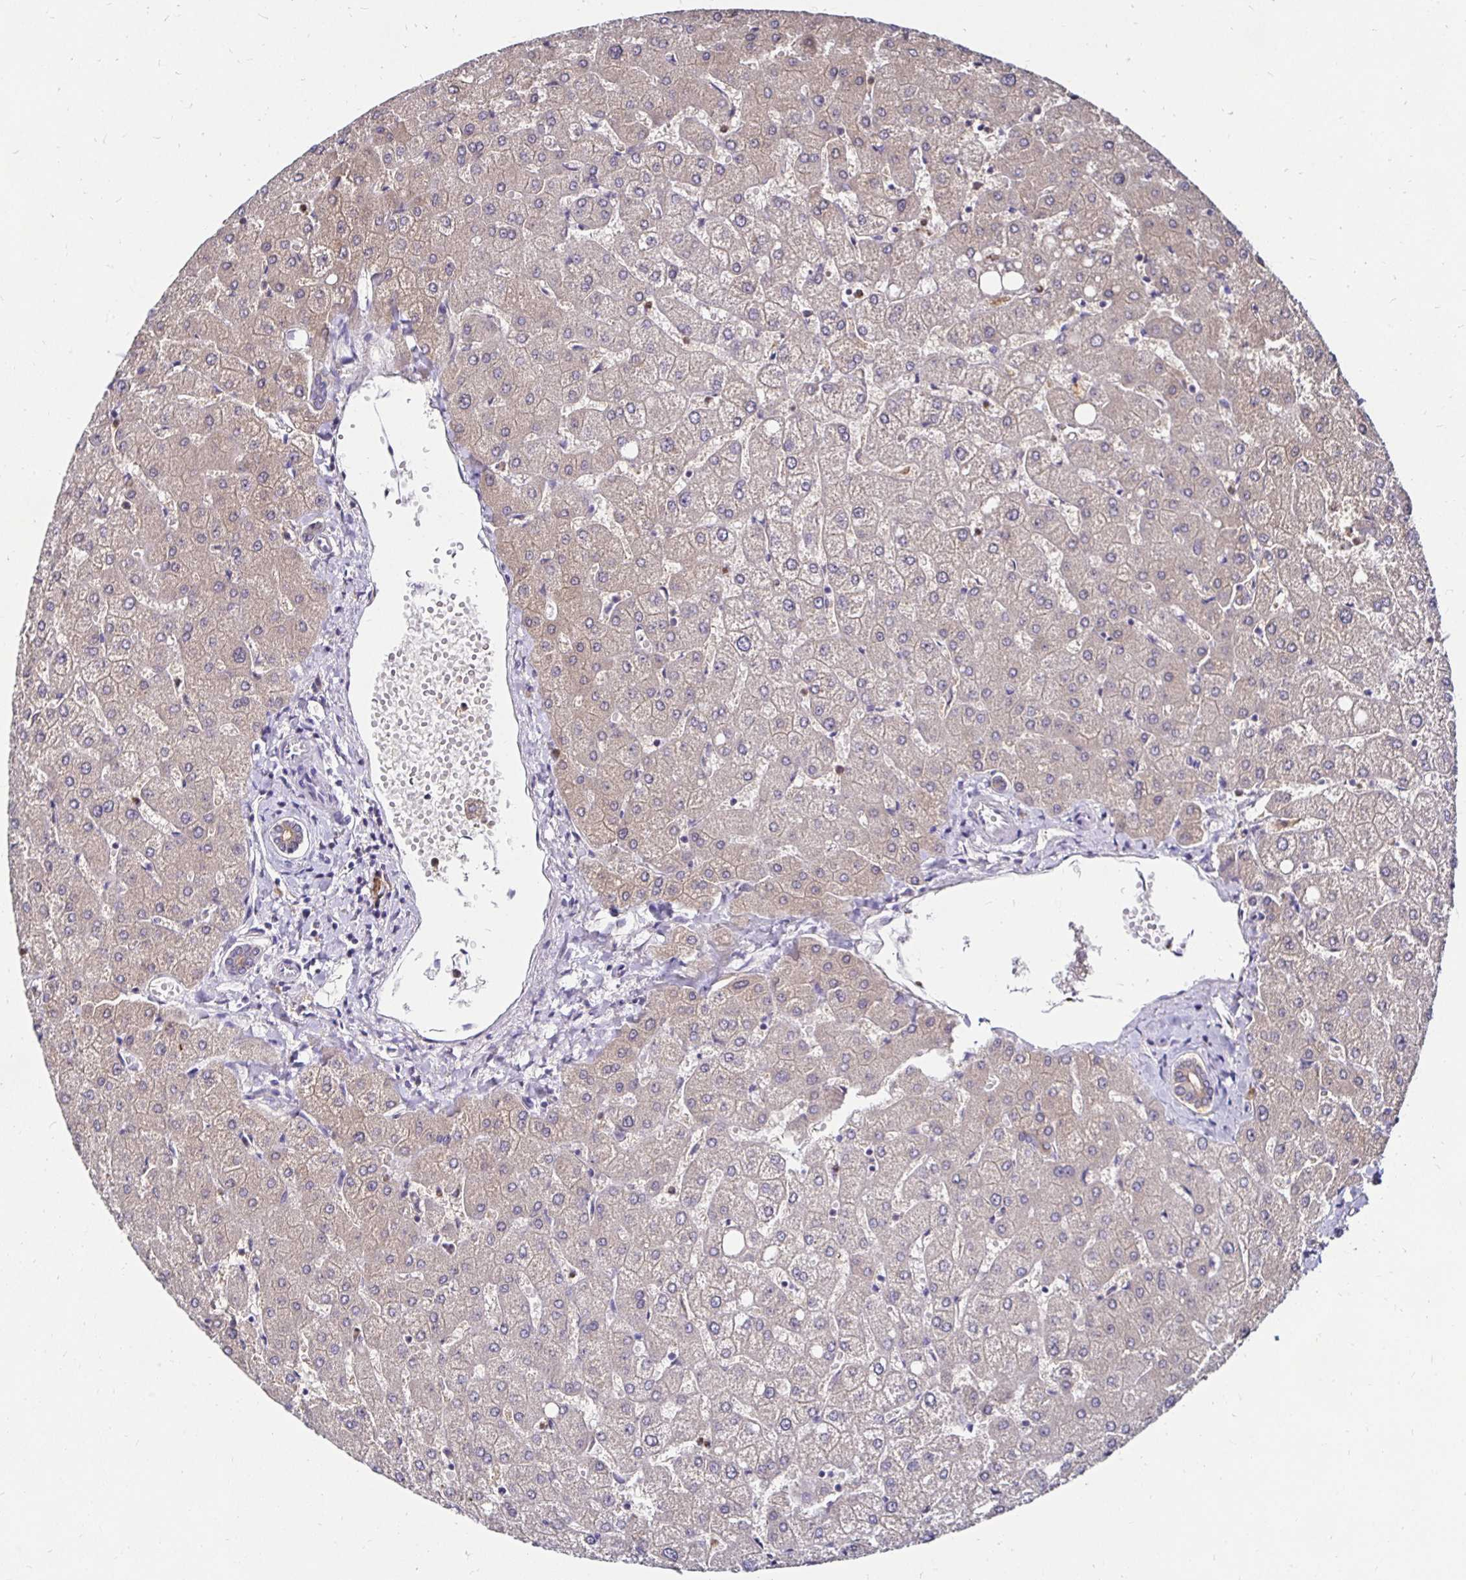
{"staining": {"intensity": "weak", "quantity": "25%-75%", "location": "cytoplasmic/membranous"}, "tissue": "liver", "cell_type": "Cholangiocytes", "image_type": "normal", "snomed": [{"axis": "morphology", "description": "Normal tissue, NOS"}, {"axis": "topography", "description": "Liver"}], "caption": "This photomicrograph shows IHC staining of benign liver, with low weak cytoplasmic/membranous positivity in about 25%-75% of cholangiocytes.", "gene": "TXN", "patient": {"sex": "female", "age": 54}}